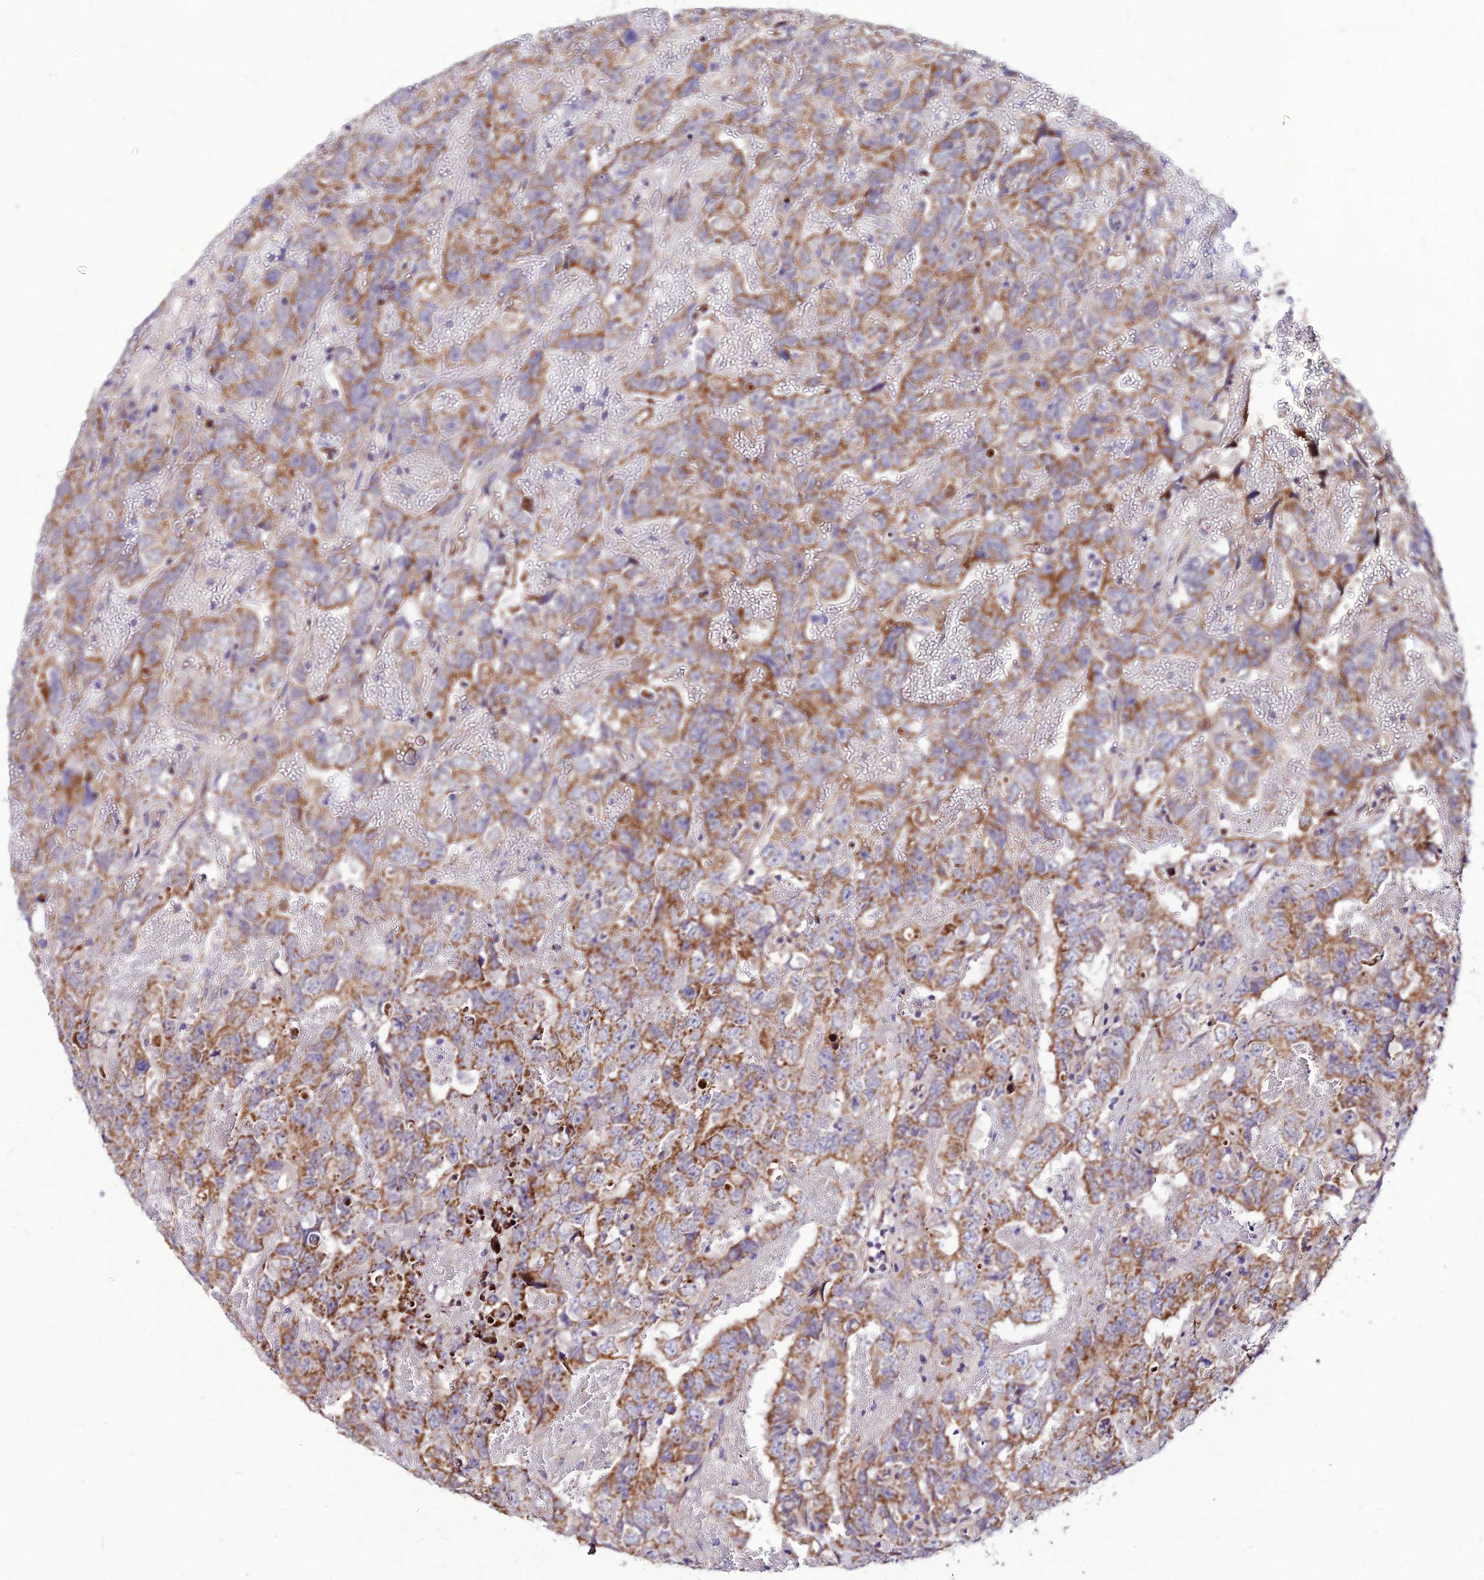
{"staining": {"intensity": "moderate", "quantity": "25%-75%", "location": "cytoplasmic/membranous"}, "tissue": "testis cancer", "cell_type": "Tumor cells", "image_type": "cancer", "snomed": [{"axis": "morphology", "description": "Carcinoma, Embryonal, NOS"}, {"axis": "topography", "description": "Testis"}], "caption": "Testis embryonal carcinoma stained with a brown dye displays moderate cytoplasmic/membranous positive positivity in approximately 25%-75% of tumor cells.", "gene": "ECI1", "patient": {"sex": "male", "age": 45}}